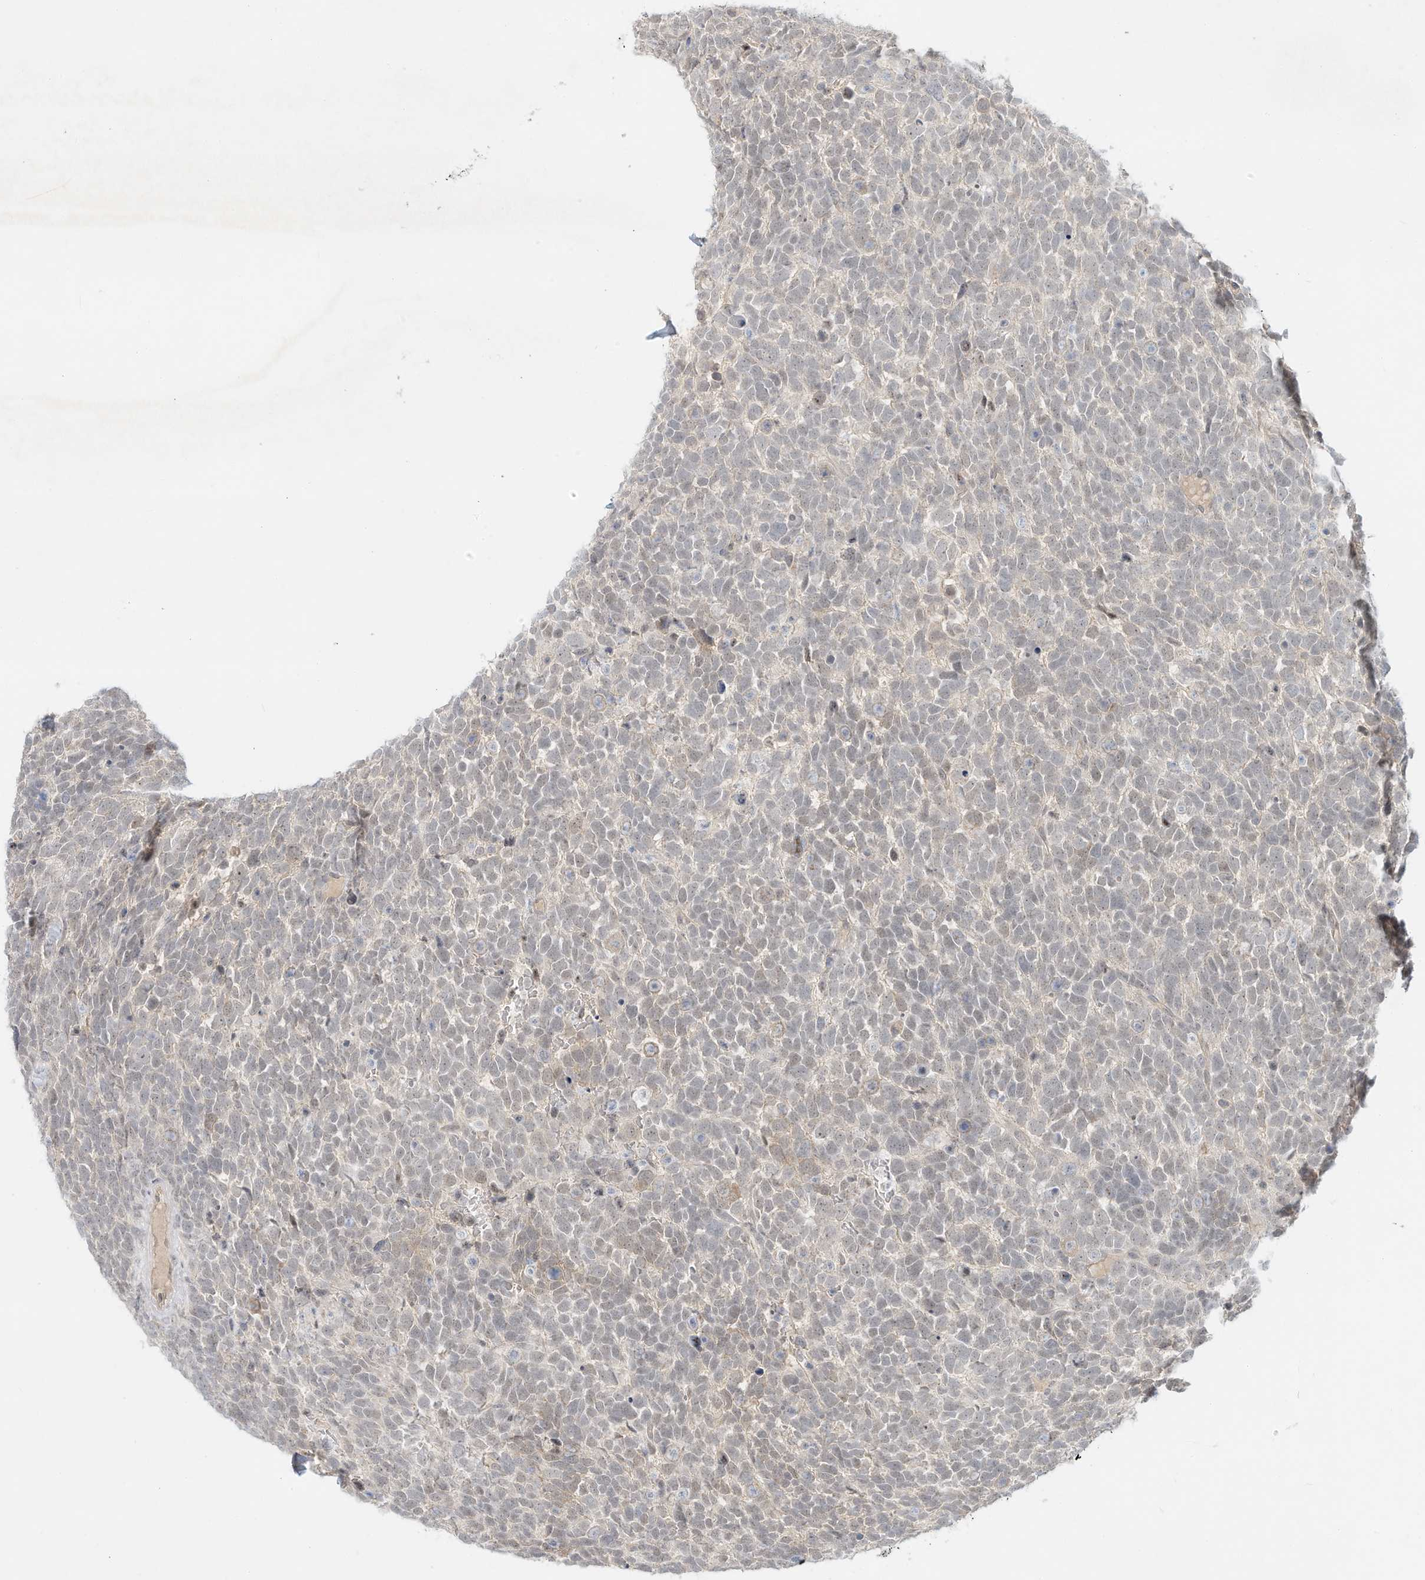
{"staining": {"intensity": "negative", "quantity": "none", "location": "none"}, "tissue": "urothelial cancer", "cell_type": "Tumor cells", "image_type": "cancer", "snomed": [{"axis": "morphology", "description": "Urothelial carcinoma, High grade"}, {"axis": "topography", "description": "Urinary bladder"}], "caption": "This micrograph is of high-grade urothelial carcinoma stained with immunohistochemistry (IHC) to label a protein in brown with the nuclei are counter-stained blue. There is no staining in tumor cells.", "gene": "PAK6", "patient": {"sex": "female", "age": 82}}